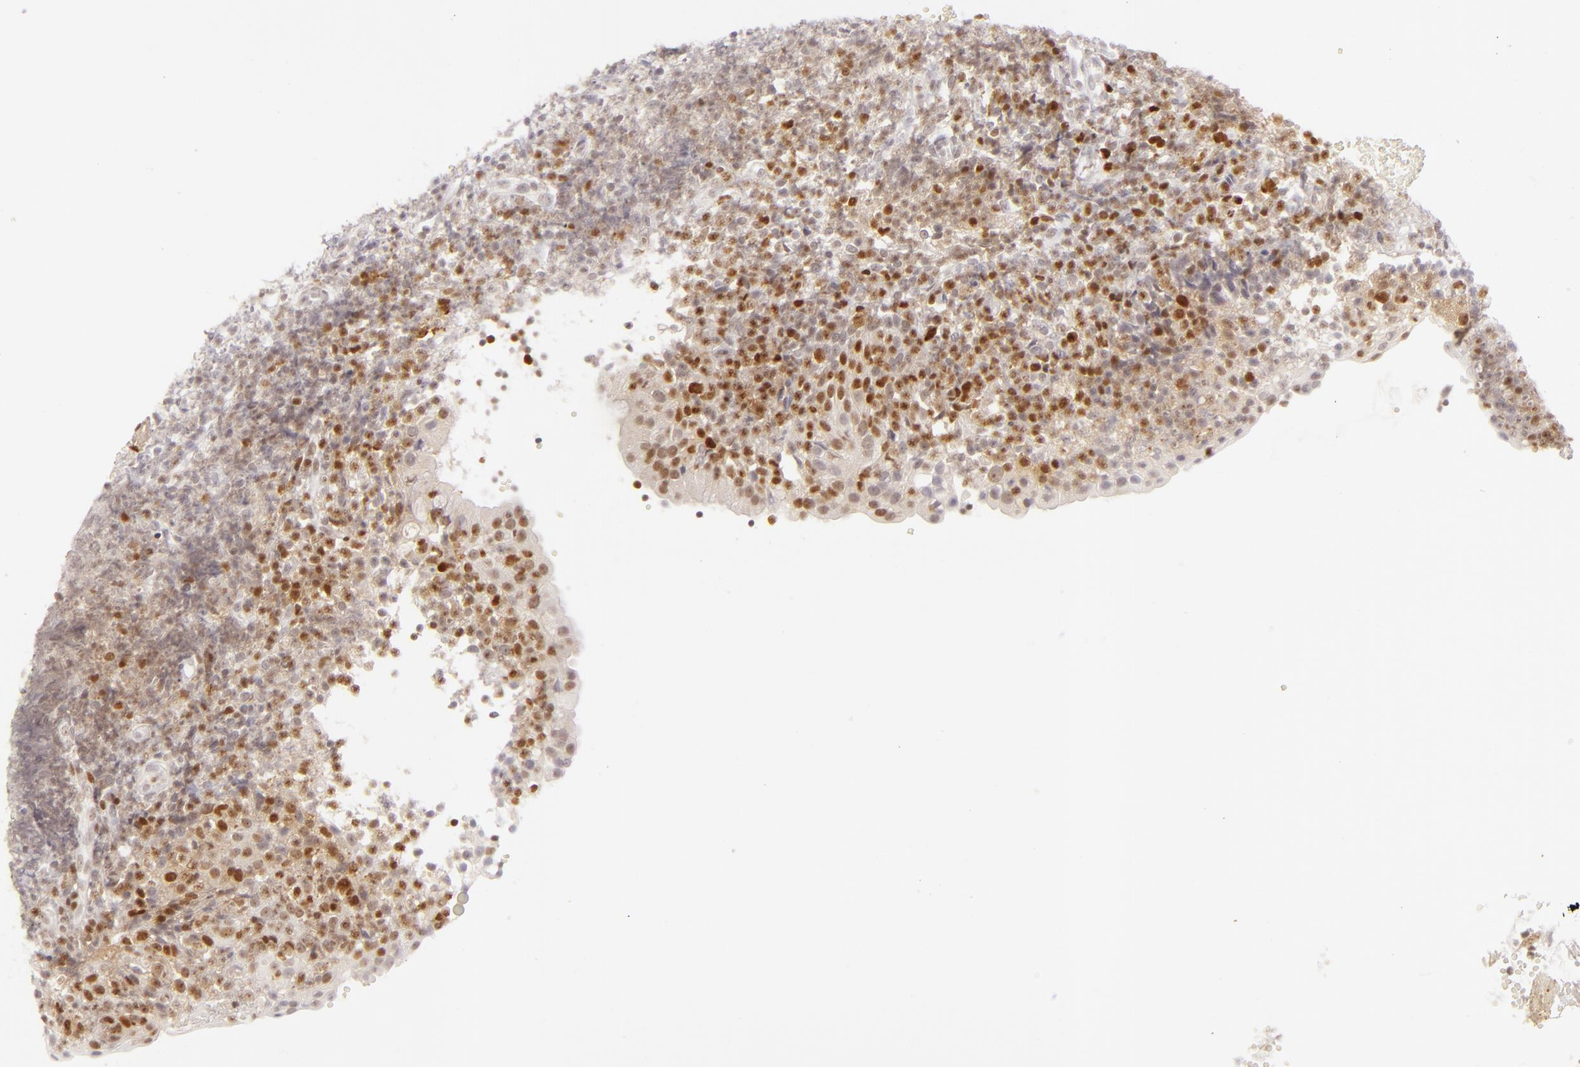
{"staining": {"intensity": "strong", "quantity": ">75%", "location": "nuclear"}, "tissue": "tonsil", "cell_type": "Germinal center cells", "image_type": "normal", "snomed": [{"axis": "morphology", "description": "Normal tissue, NOS"}, {"axis": "topography", "description": "Tonsil"}], "caption": "Tonsil was stained to show a protein in brown. There is high levels of strong nuclear positivity in approximately >75% of germinal center cells. Nuclei are stained in blue.", "gene": "FEN1", "patient": {"sex": "female", "age": 40}}